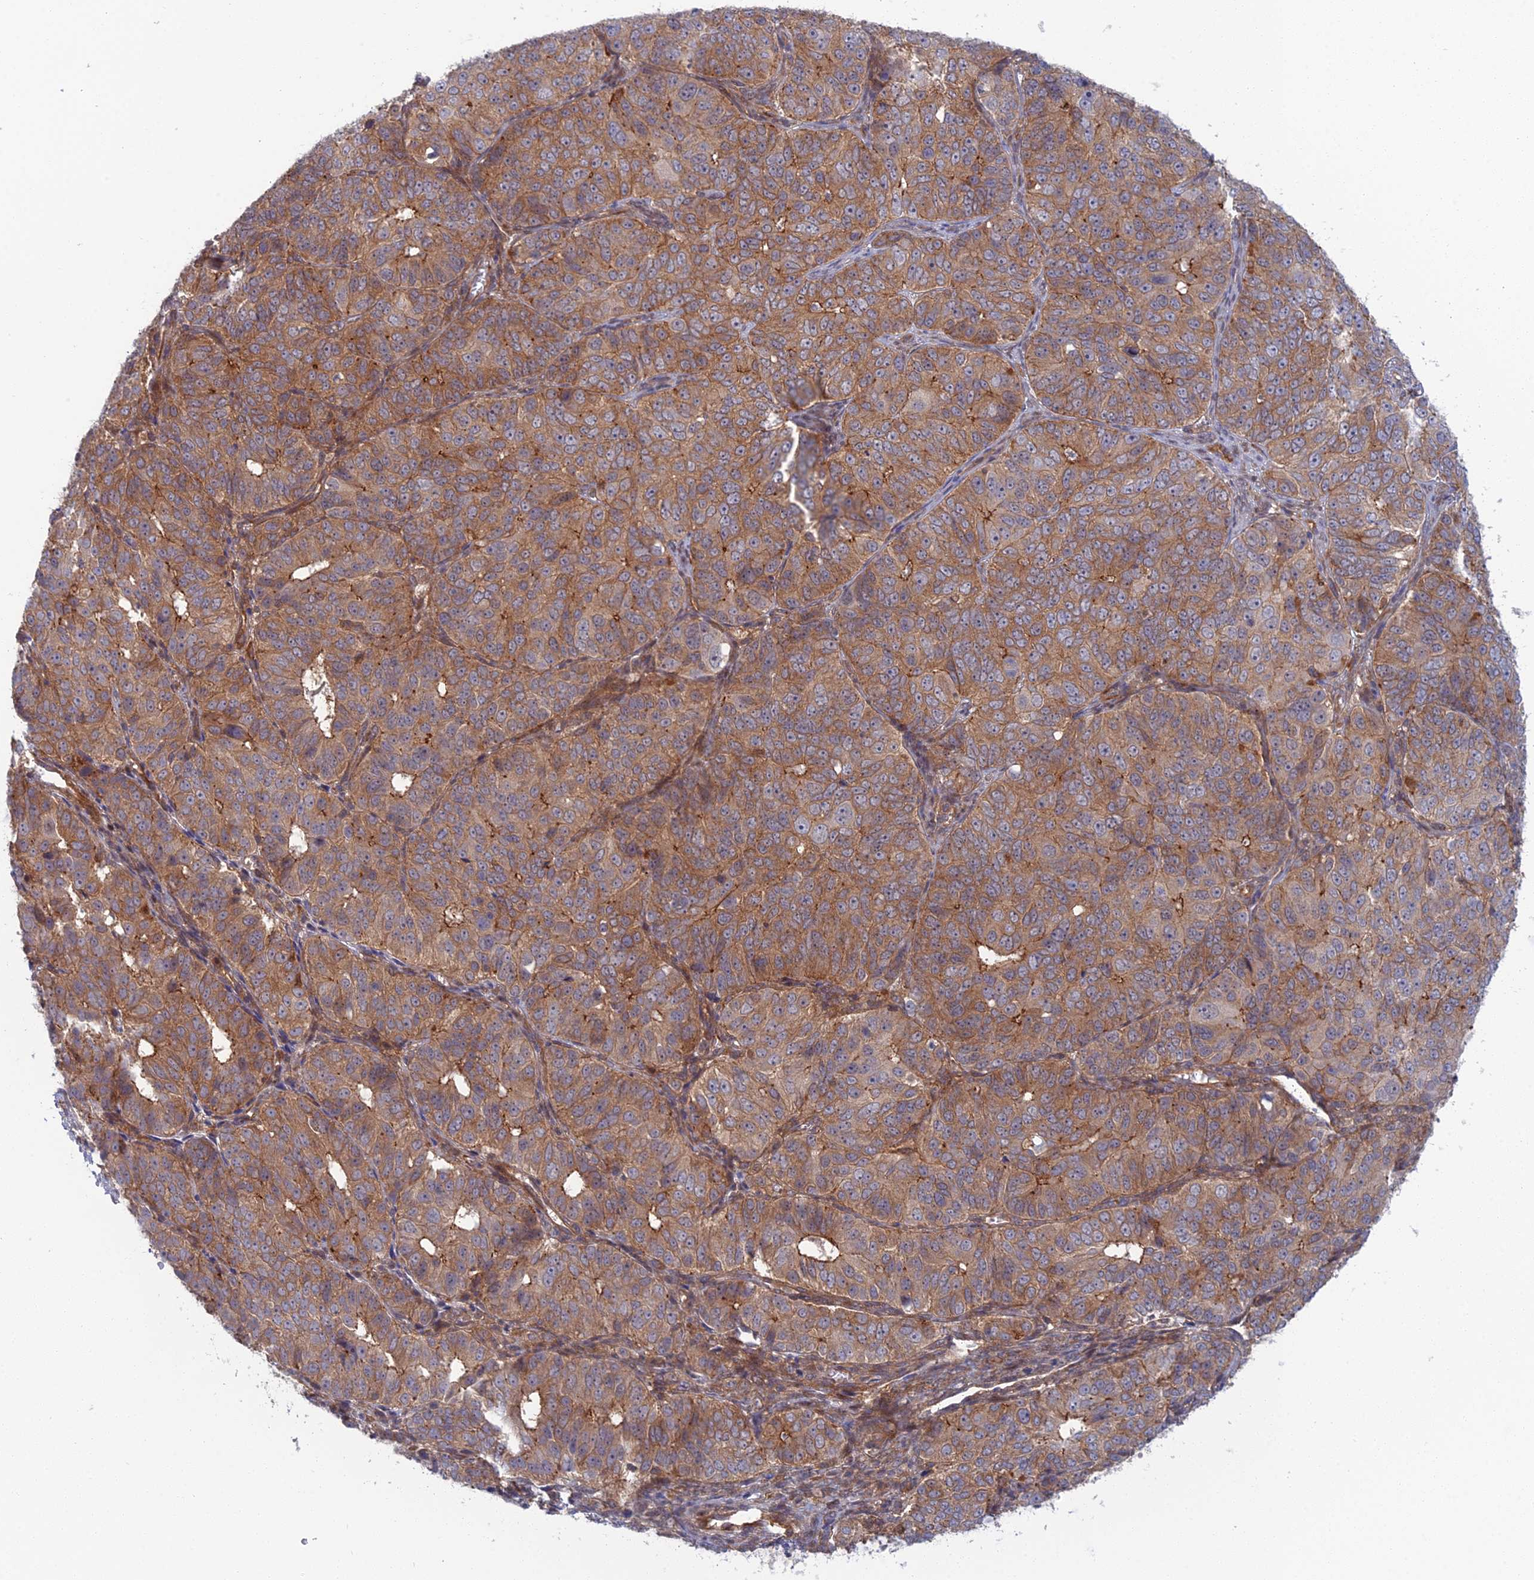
{"staining": {"intensity": "moderate", "quantity": "25%-75%", "location": "cytoplasmic/membranous"}, "tissue": "ovarian cancer", "cell_type": "Tumor cells", "image_type": "cancer", "snomed": [{"axis": "morphology", "description": "Carcinoma, endometroid"}, {"axis": "topography", "description": "Ovary"}], "caption": "About 25%-75% of tumor cells in human ovarian endometroid carcinoma exhibit moderate cytoplasmic/membranous protein staining as visualized by brown immunohistochemical staining.", "gene": "ABHD1", "patient": {"sex": "female", "age": 51}}